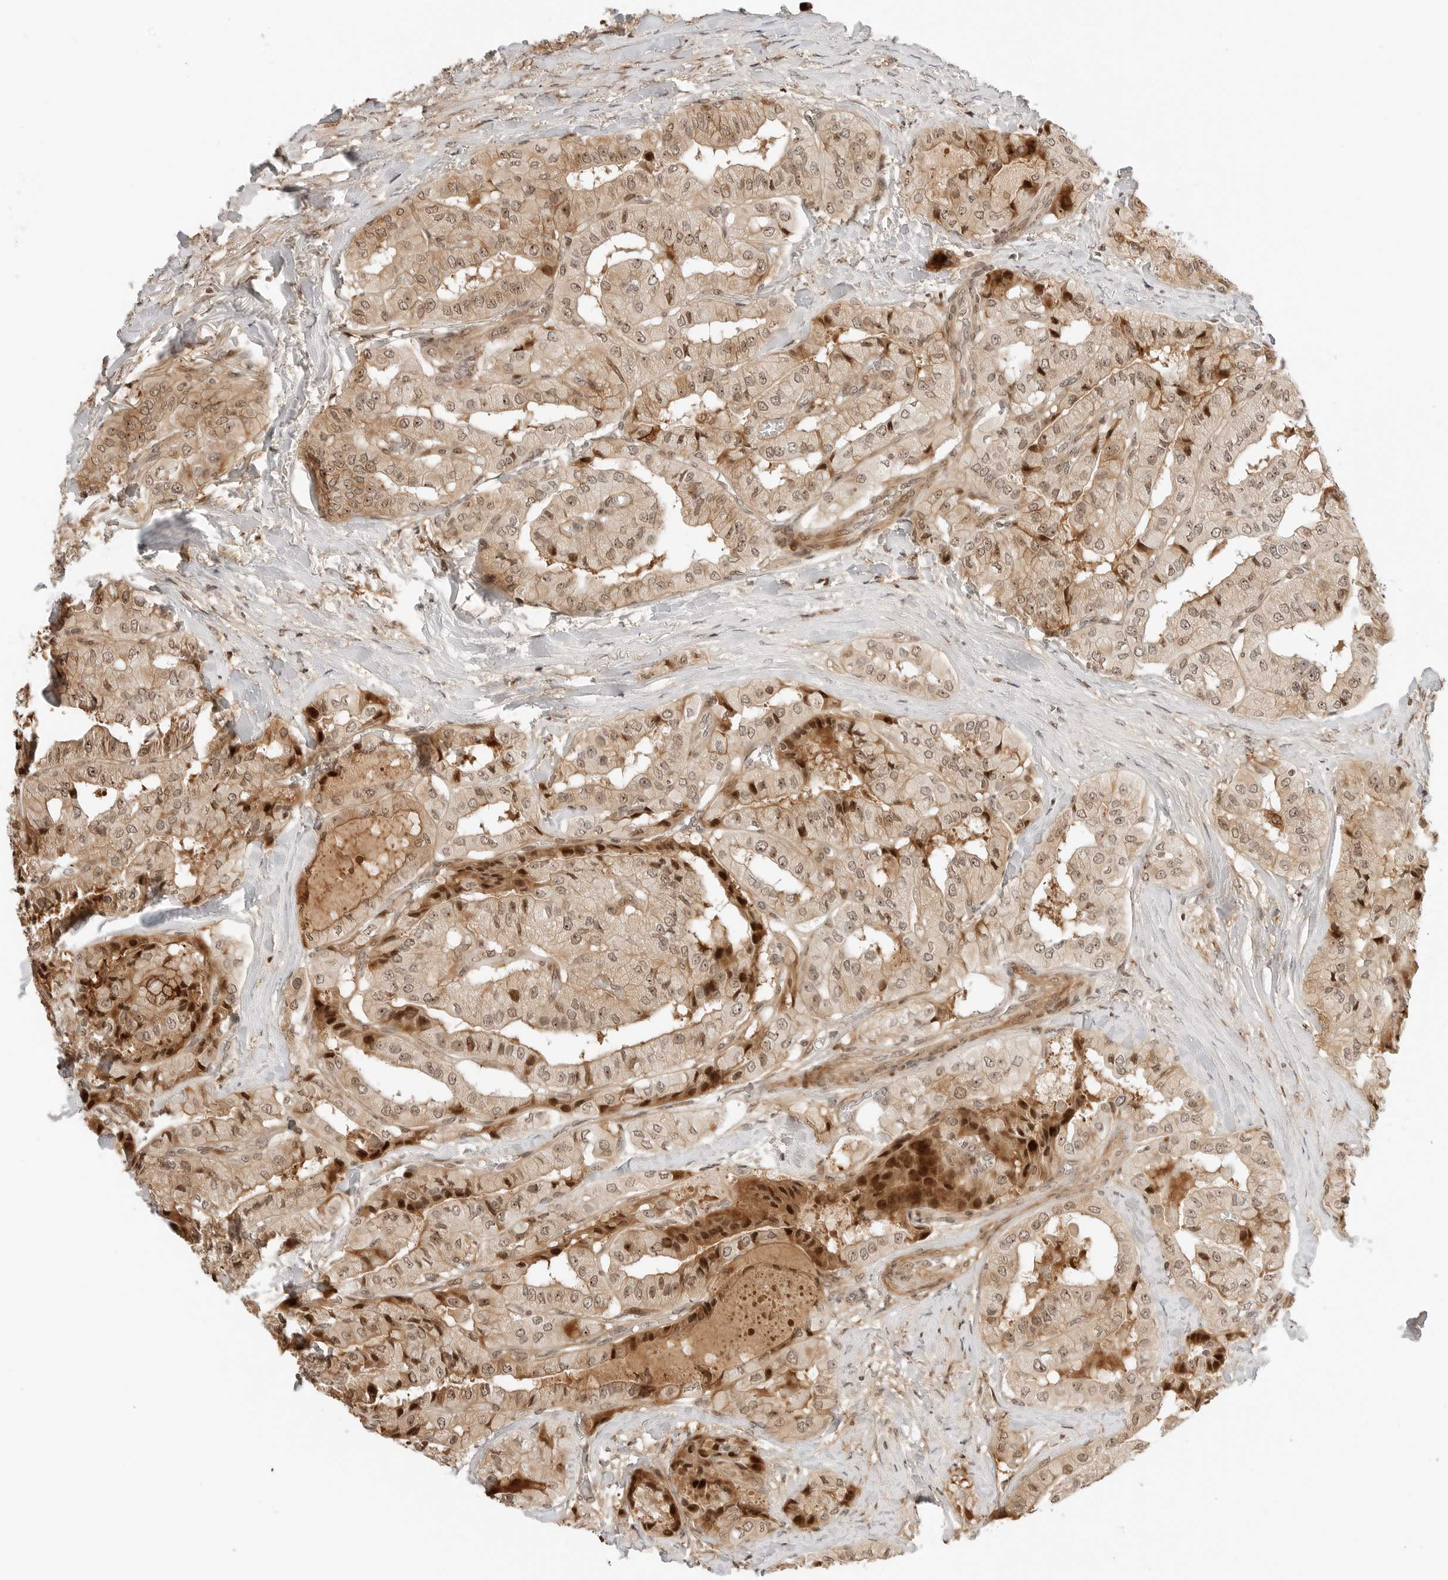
{"staining": {"intensity": "moderate", "quantity": ">75%", "location": "cytoplasmic/membranous,nuclear"}, "tissue": "thyroid cancer", "cell_type": "Tumor cells", "image_type": "cancer", "snomed": [{"axis": "morphology", "description": "Papillary adenocarcinoma, NOS"}, {"axis": "topography", "description": "Thyroid gland"}], "caption": "Thyroid cancer stained with IHC reveals moderate cytoplasmic/membranous and nuclear staining in about >75% of tumor cells.", "gene": "GEM", "patient": {"sex": "female", "age": 59}}